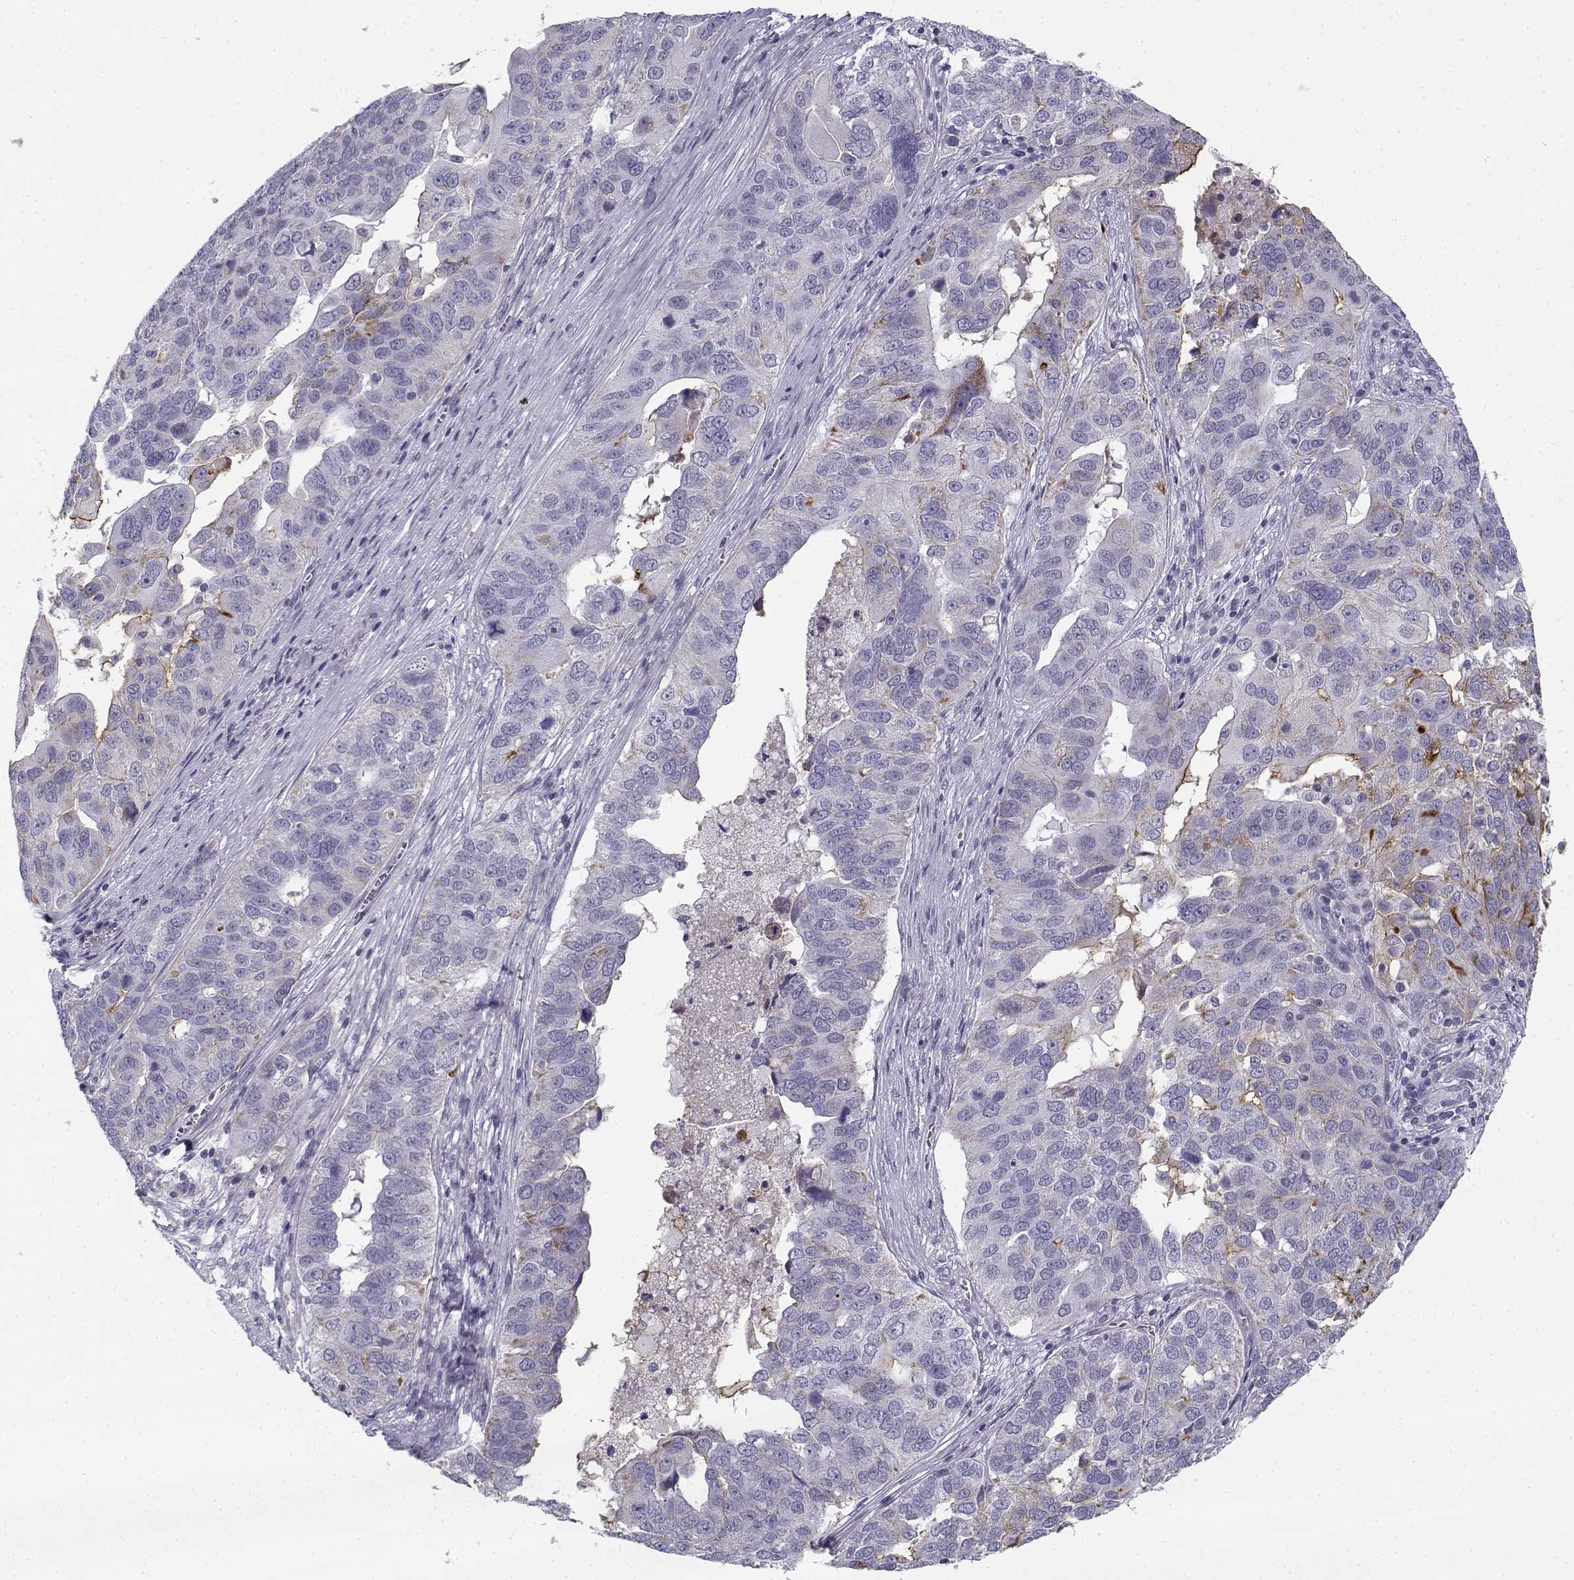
{"staining": {"intensity": "negative", "quantity": "none", "location": "none"}, "tissue": "ovarian cancer", "cell_type": "Tumor cells", "image_type": "cancer", "snomed": [{"axis": "morphology", "description": "Carcinoma, endometroid"}, {"axis": "topography", "description": "Soft tissue"}, {"axis": "topography", "description": "Ovary"}], "caption": "Immunohistochemical staining of ovarian endometroid carcinoma displays no significant positivity in tumor cells. (DAB IHC with hematoxylin counter stain).", "gene": "CREB3L3", "patient": {"sex": "female", "age": 52}}